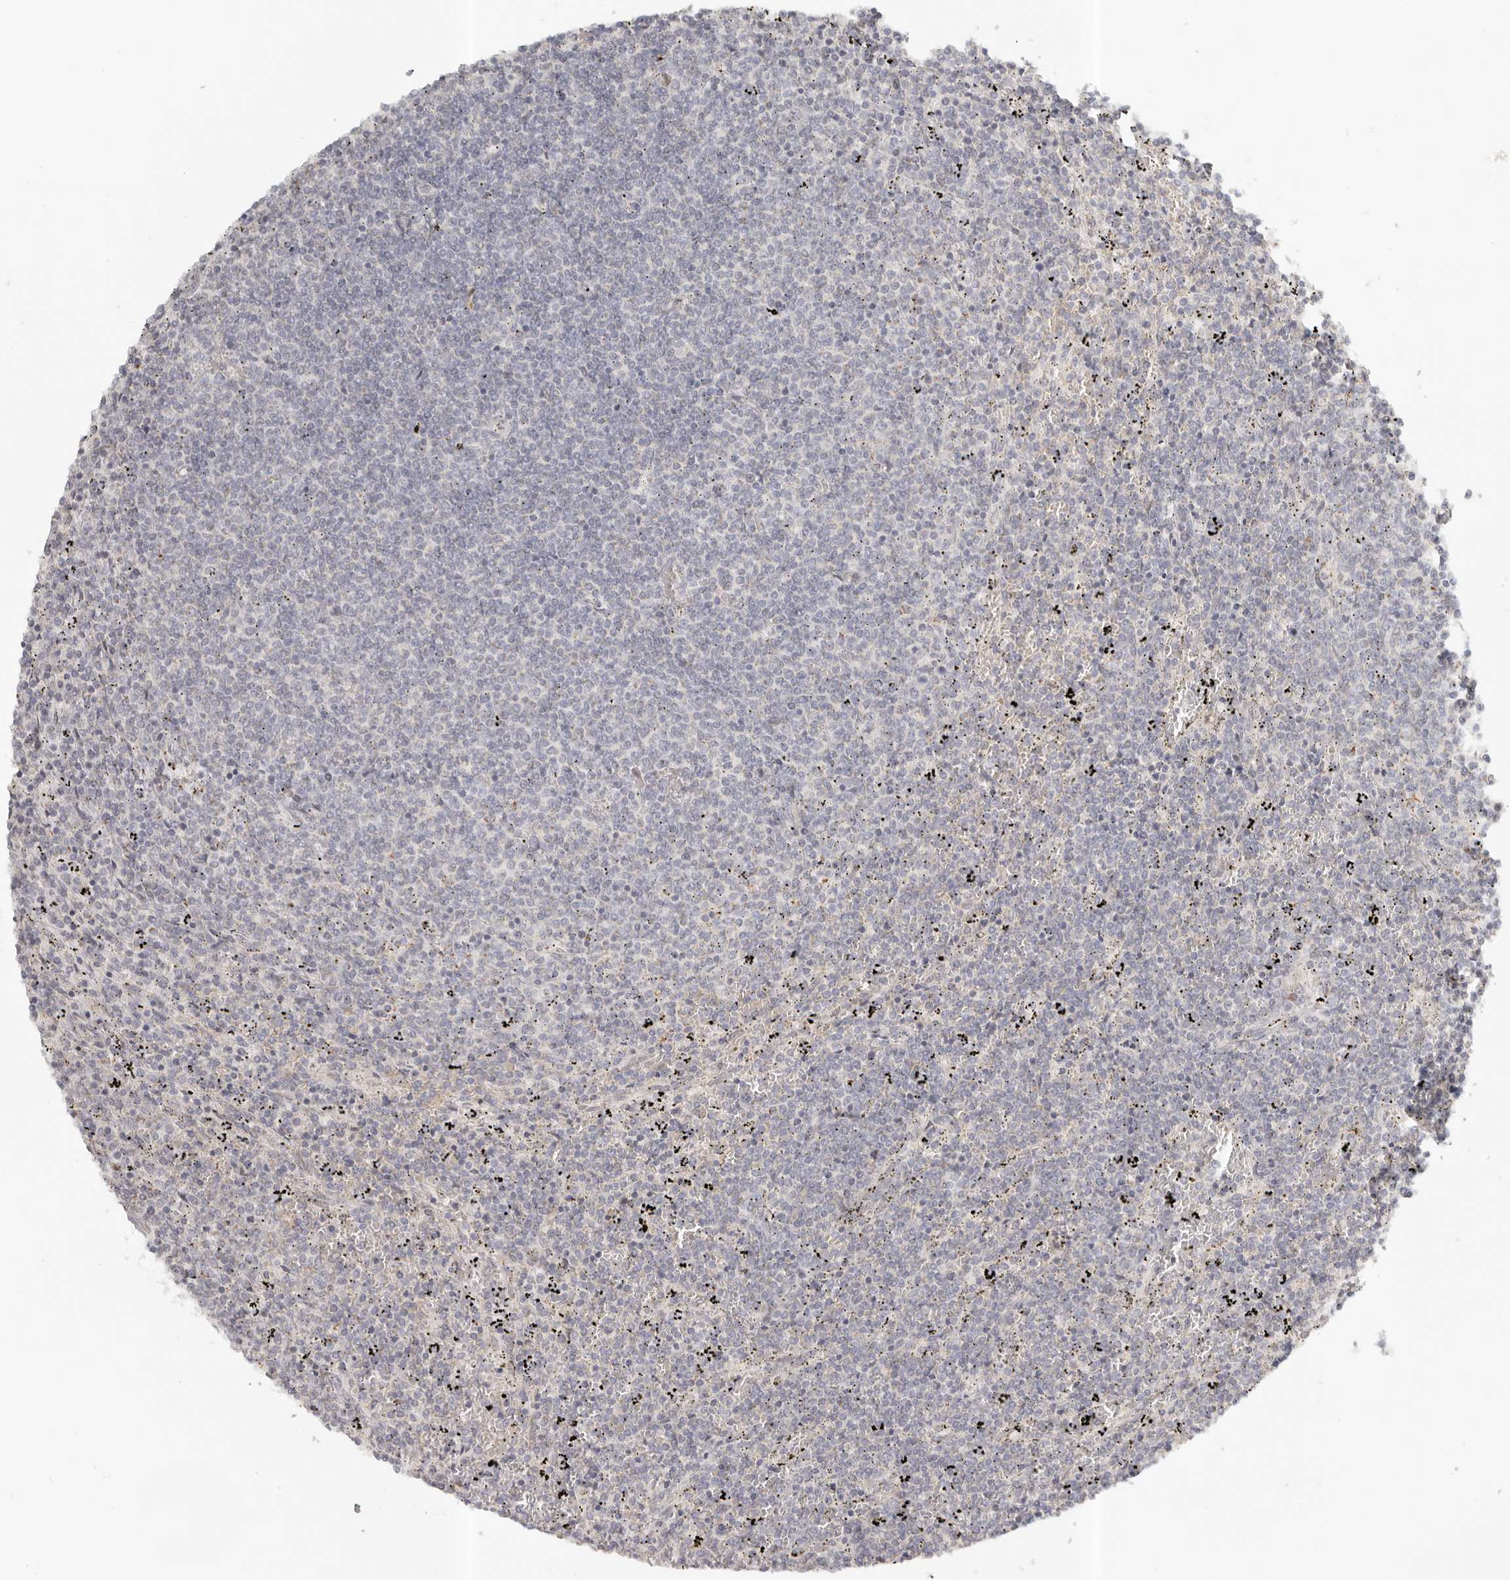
{"staining": {"intensity": "negative", "quantity": "none", "location": "none"}, "tissue": "lymphoma", "cell_type": "Tumor cells", "image_type": "cancer", "snomed": [{"axis": "morphology", "description": "Malignant lymphoma, non-Hodgkin's type, Low grade"}, {"axis": "topography", "description": "Spleen"}], "caption": "Immunohistochemistry (IHC) micrograph of human malignant lymphoma, non-Hodgkin's type (low-grade) stained for a protein (brown), which shows no staining in tumor cells.", "gene": "KDF1", "patient": {"sex": "female", "age": 50}}